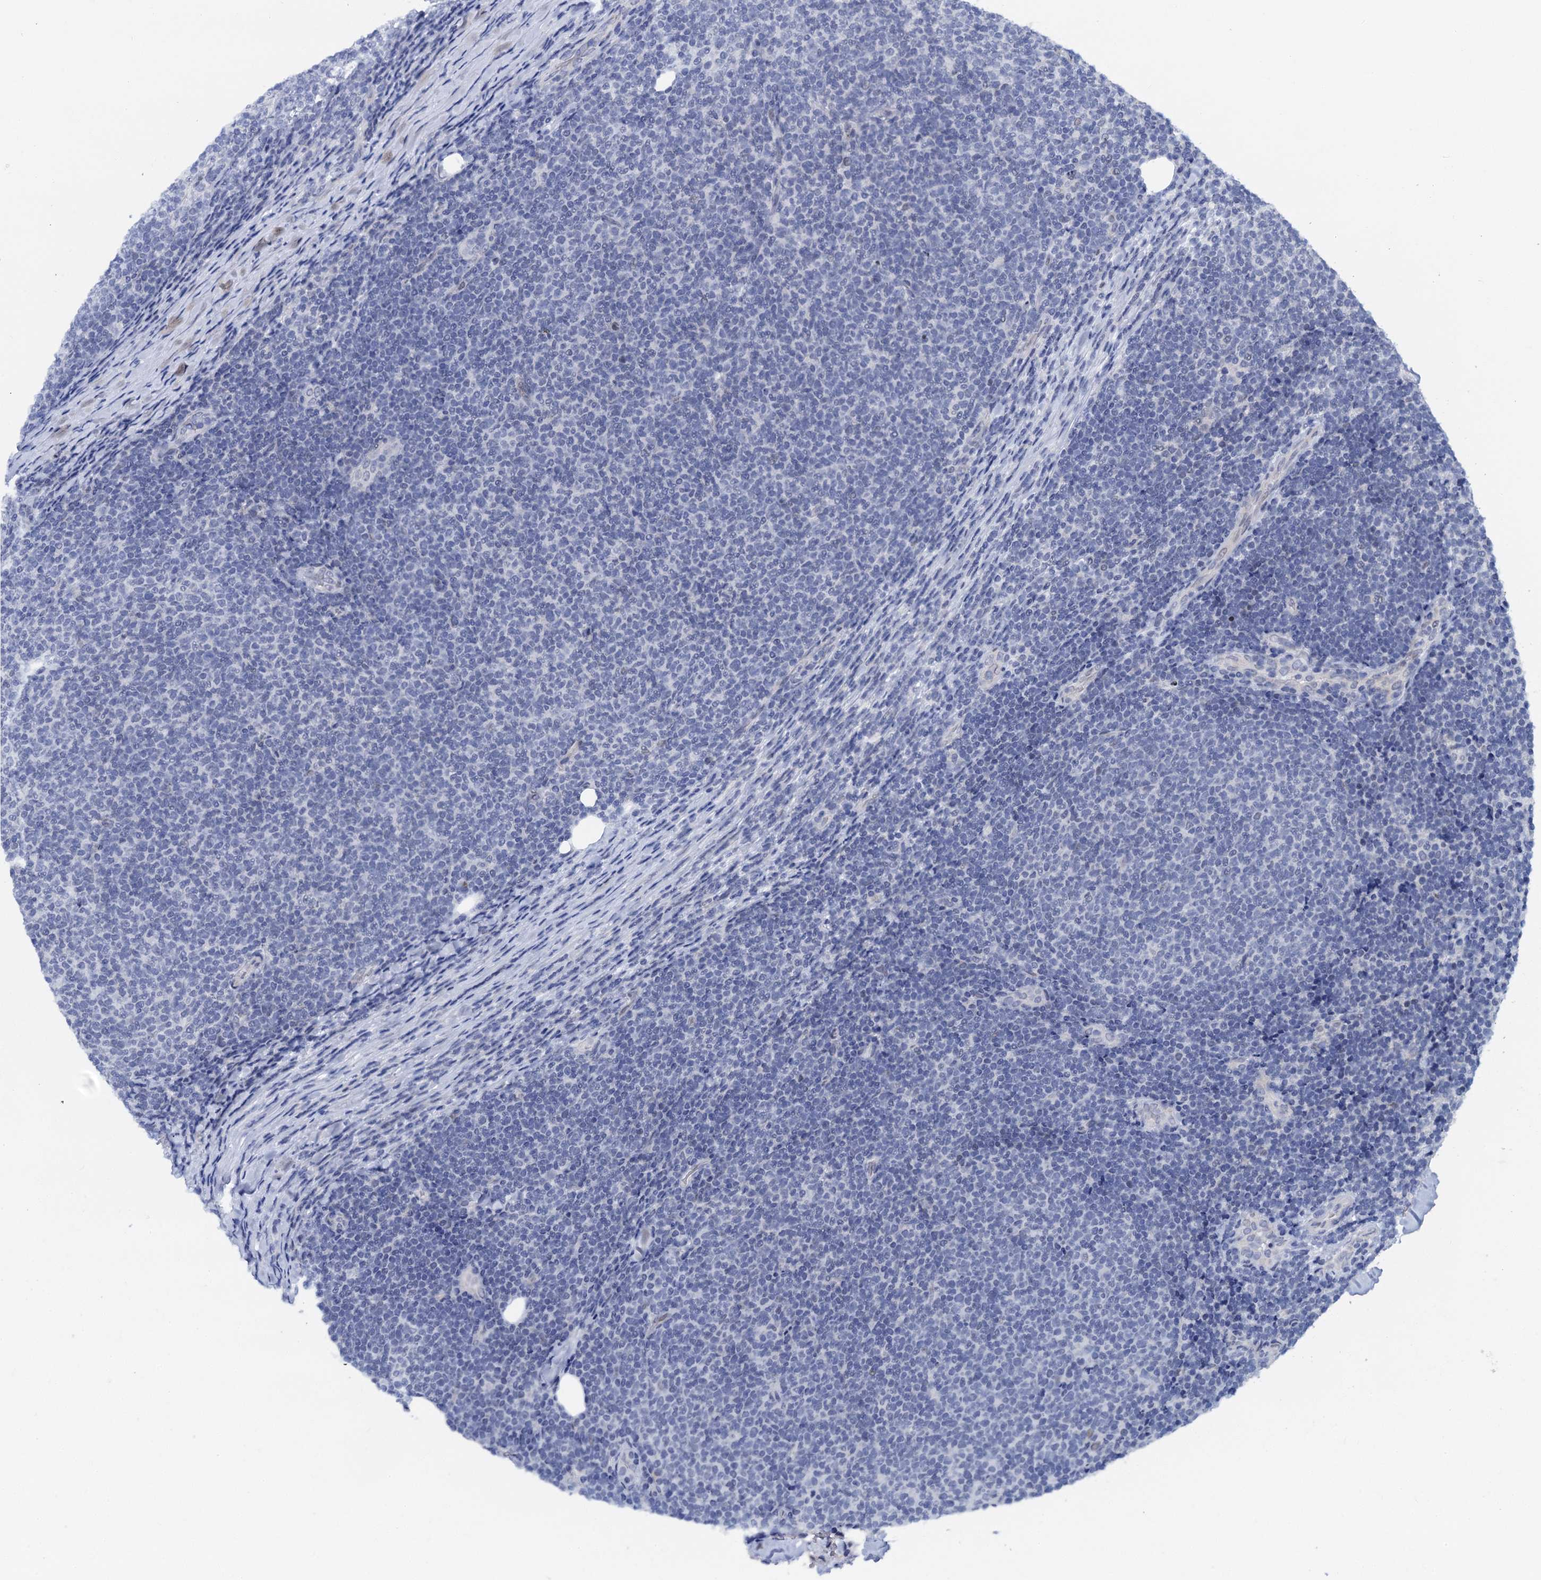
{"staining": {"intensity": "negative", "quantity": "none", "location": "none"}, "tissue": "lymphoma", "cell_type": "Tumor cells", "image_type": "cancer", "snomed": [{"axis": "morphology", "description": "Malignant lymphoma, non-Hodgkin's type, Low grade"}, {"axis": "topography", "description": "Lymph node"}], "caption": "A micrograph of human malignant lymphoma, non-Hodgkin's type (low-grade) is negative for staining in tumor cells.", "gene": "C16orf87", "patient": {"sex": "male", "age": 66}}